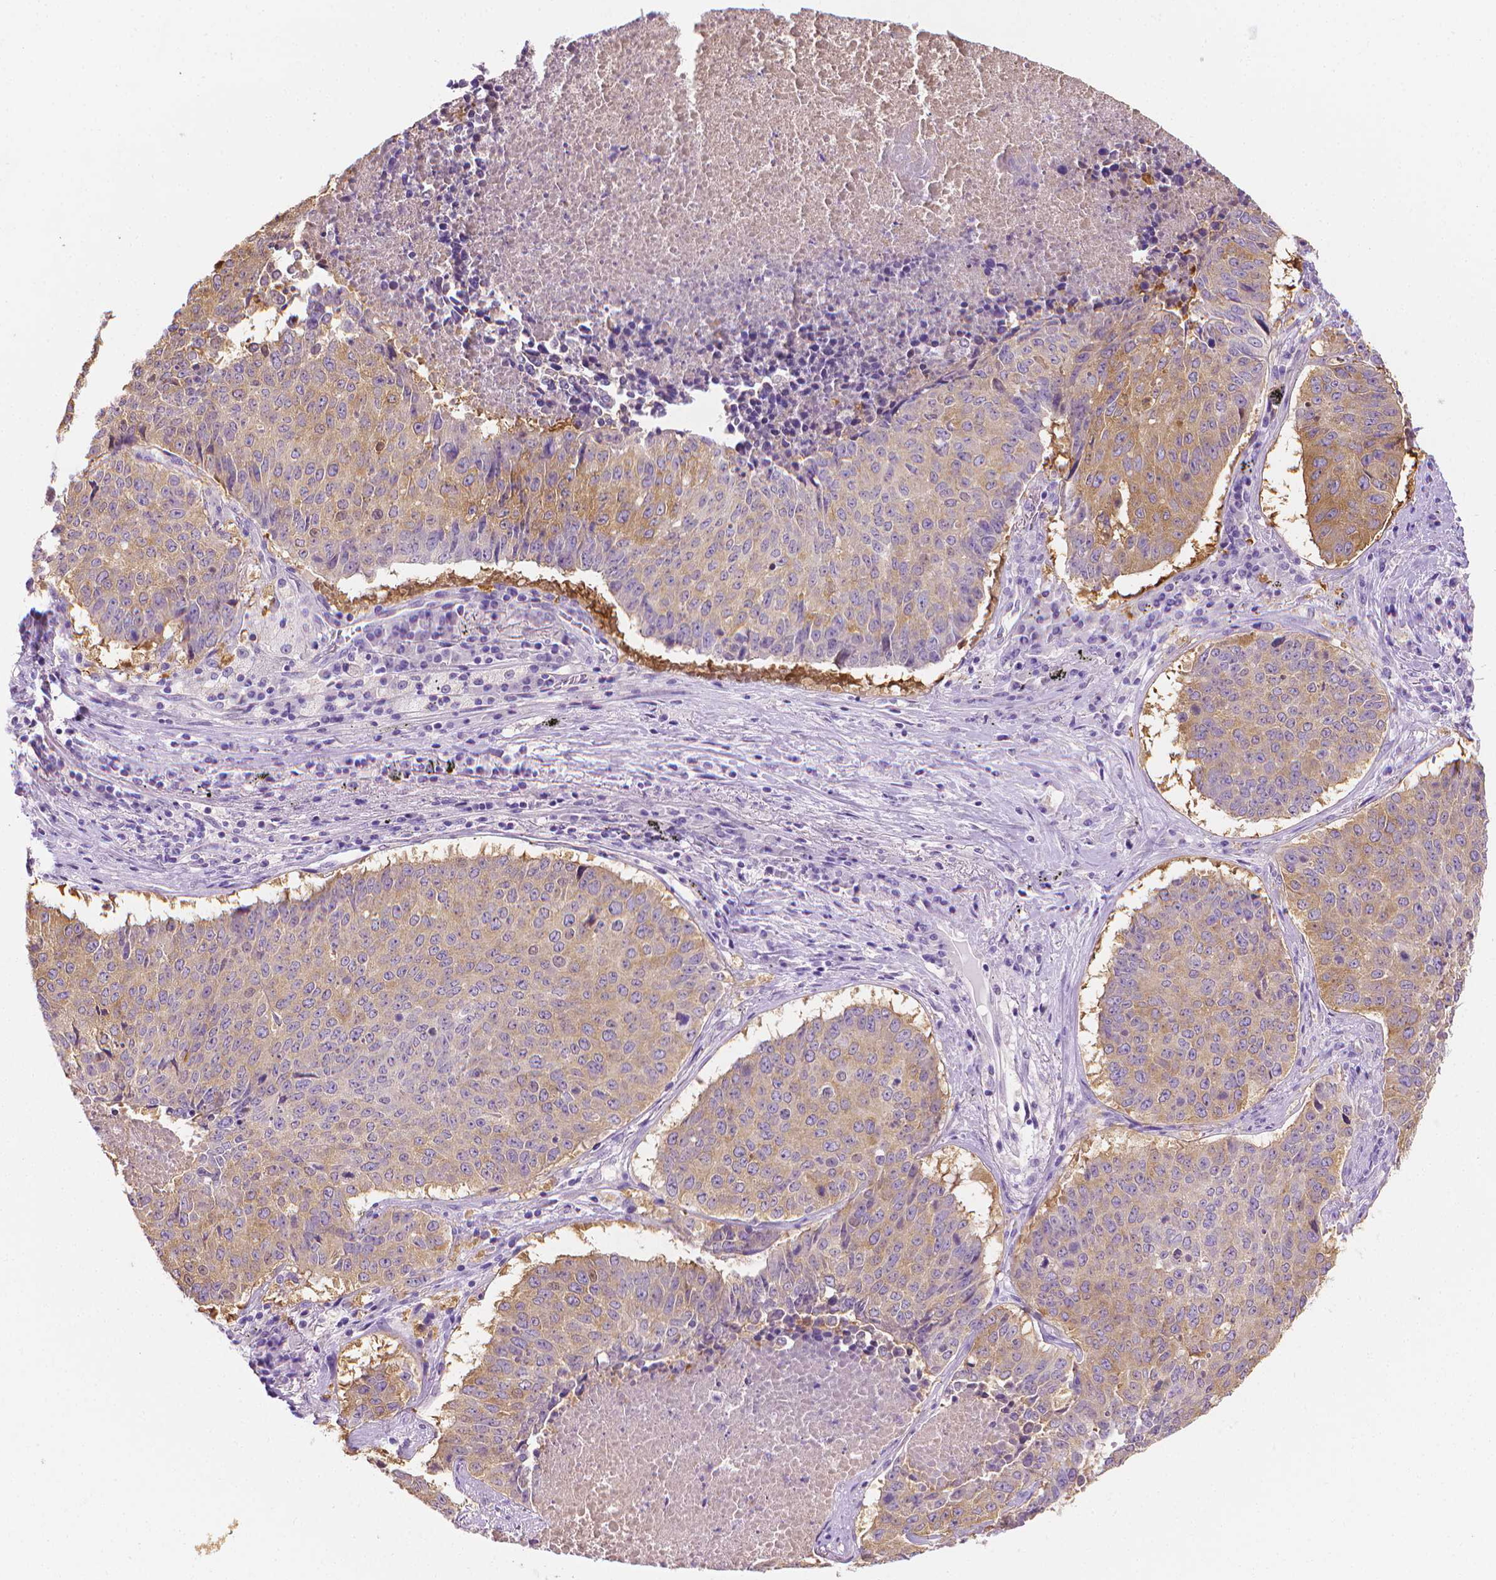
{"staining": {"intensity": "weak", "quantity": ">75%", "location": "cytoplasmic/membranous"}, "tissue": "lung cancer", "cell_type": "Tumor cells", "image_type": "cancer", "snomed": [{"axis": "morphology", "description": "Normal tissue, NOS"}, {"axis": "morphology", "description": "Squamous cell carcinoma, NOS"}, {"axis": "topography", "description": "Bronchus"}, {"axis": "topography", "description": "Lung"}], "caption": "Lung squamous cell carcinoma stained with immunohistochemistry shows weak cytoplasmic/membranous expression in approximately >75% of tumor cells.", "gene": "FASN", "patient": {"sex": "male", "age": 64}}